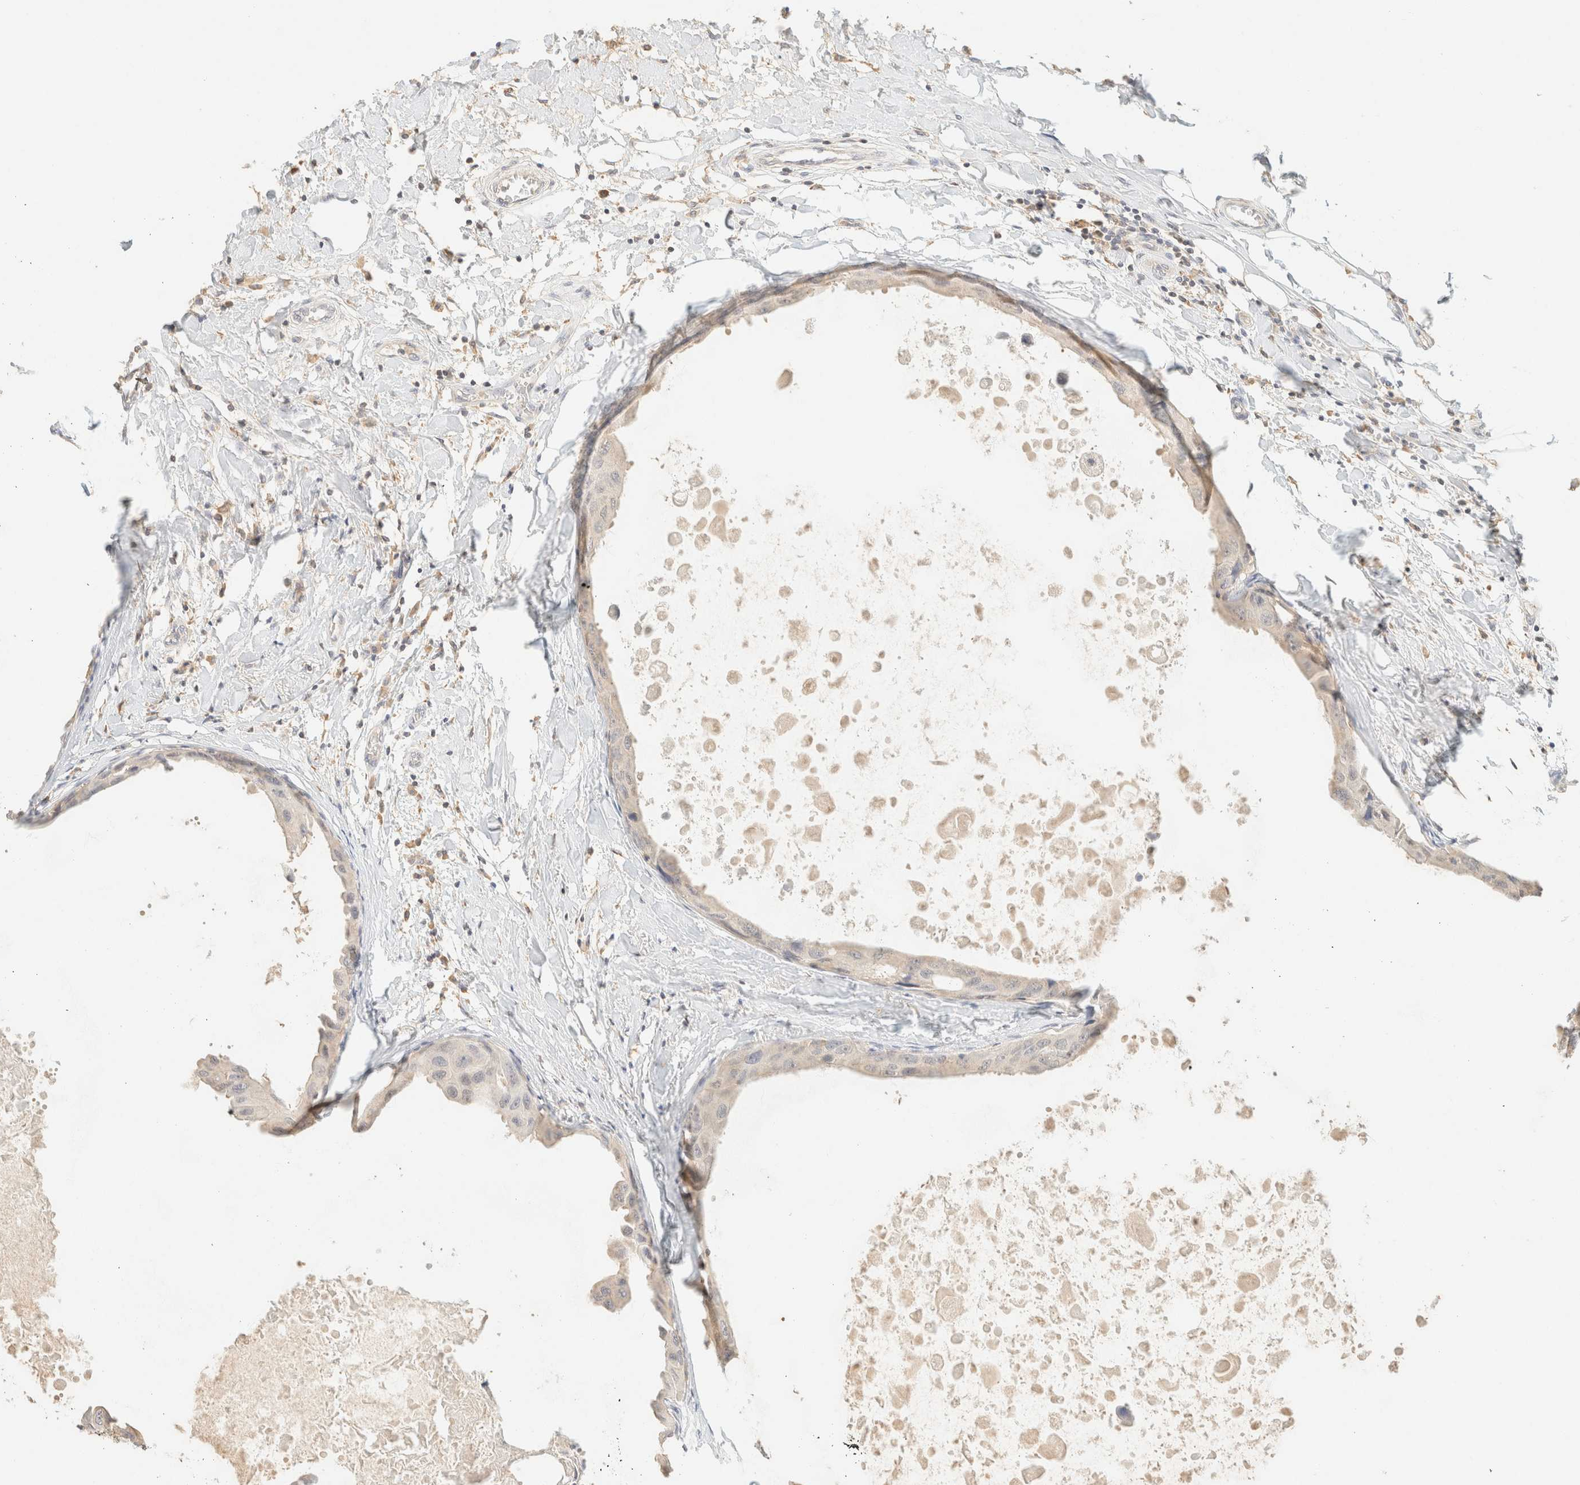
{"staining": {"intensity": "negative", "quantity": "none", "location": "none"}, "tissue": "breast cancer", "cell_type": "Tumor cells", "image_type": "cancer", "snomed": [{"axis": "morphology", "description": "Duct carcinoma"}, {"axis": "topography", "description": "Breast"}], "caption": "An immunohistochemistry (IHC) image of breast infiltrating ductal carcinoma is shown. There is no staining in tumor cells of breast infiltrating ductal carcinoma.", "gene": "TIMD4", "patient": {"sex": "female", "age": 27}}